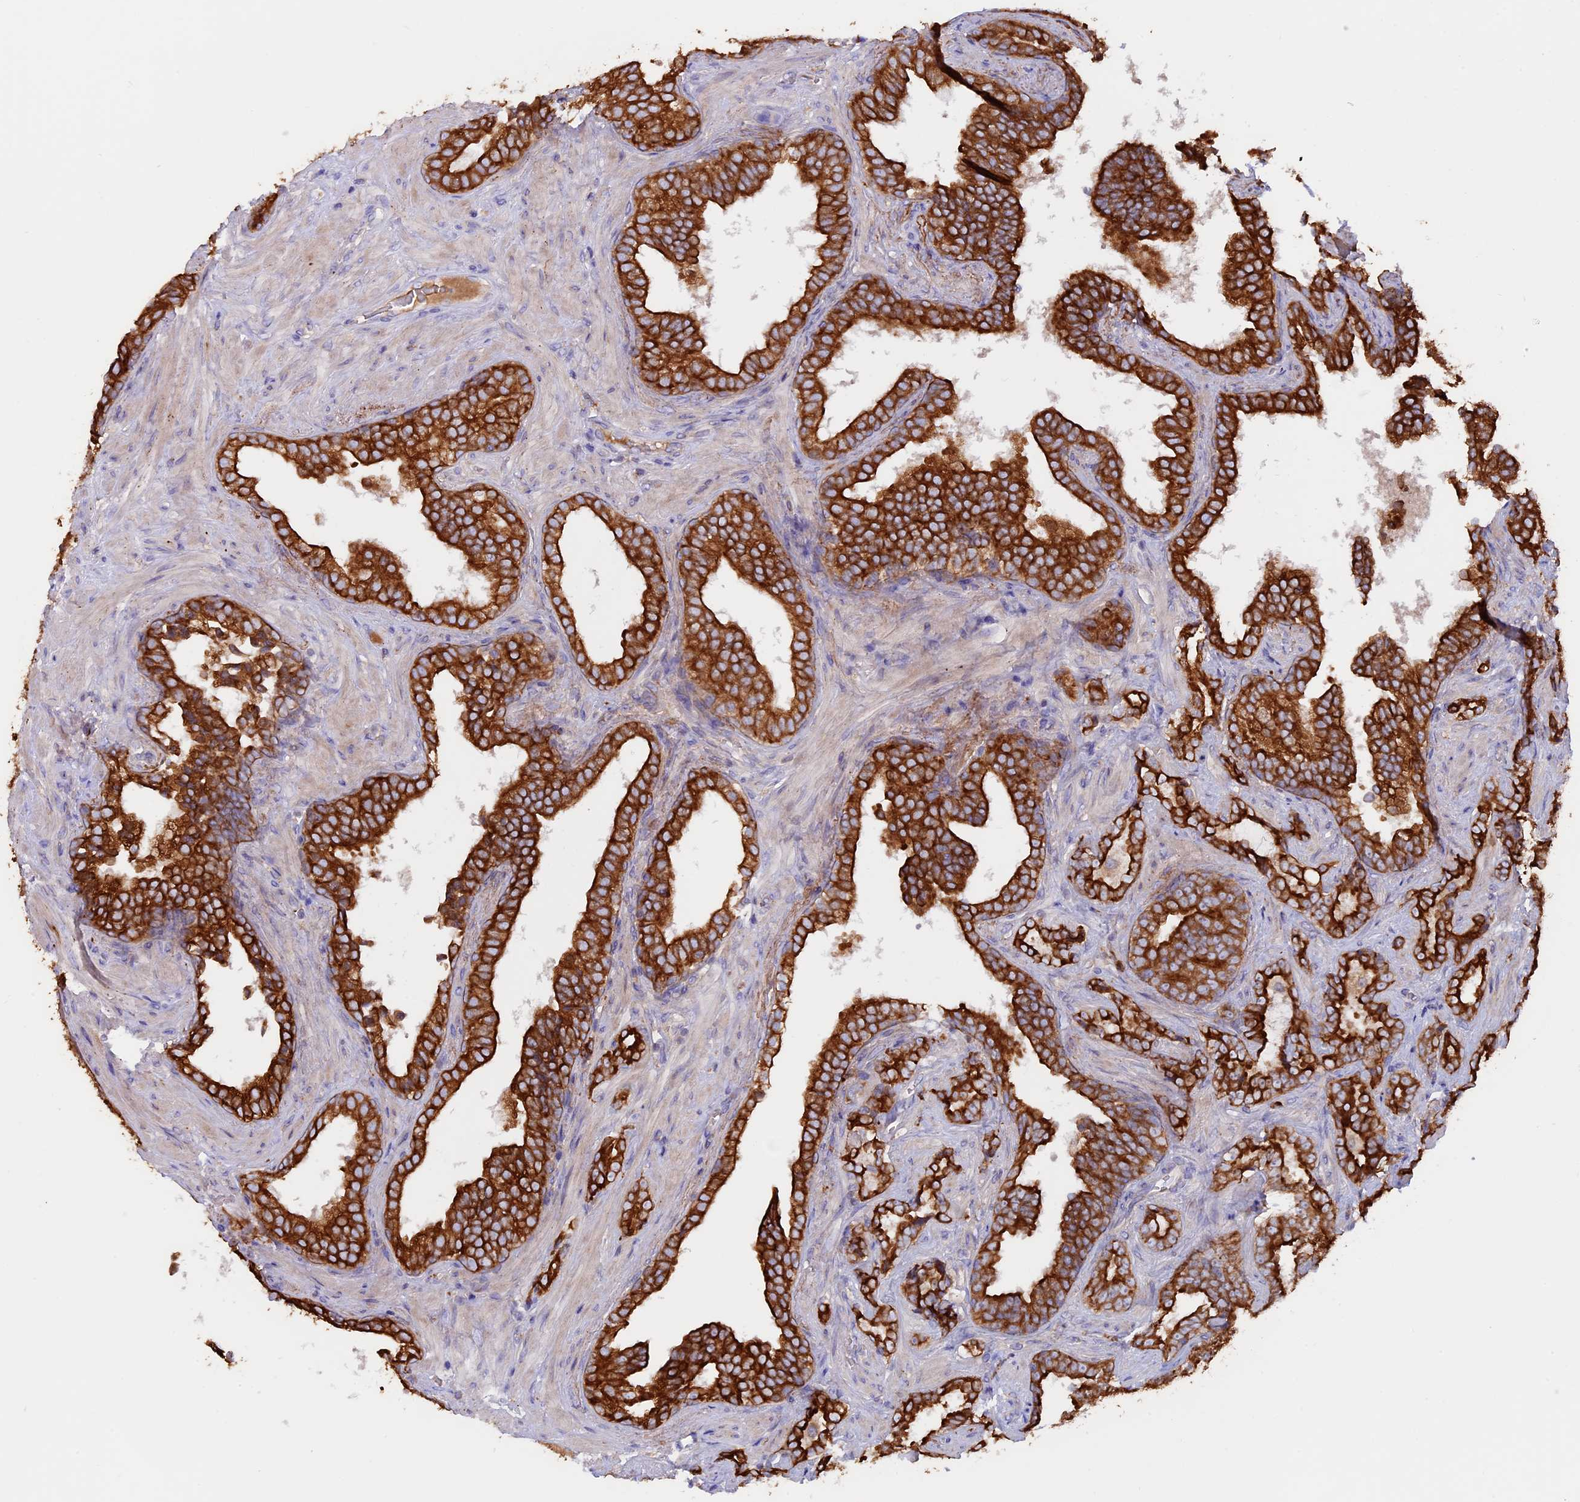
{"staining": {"intensity": "strong", "quantity": ">75%", "location": "cytoplasmic/membranous"}, "tissue": "prostate cancer", "cell_type": "Tumor cells", "image_type": "cancer", "snomed": [{"axis": "morphology", "description": "Adenocarcinoma, High grade"}, {"axis": "topography", "description": "Prostate and seminal vesicle, NOS"}], "caption": "An image of human prostate cancer stained for a protein shows strong cytoplasmic/membranous brown staining in tumor cells.", "gene": "PTPN9", "patient": {"sex": "male", "age": 67}}